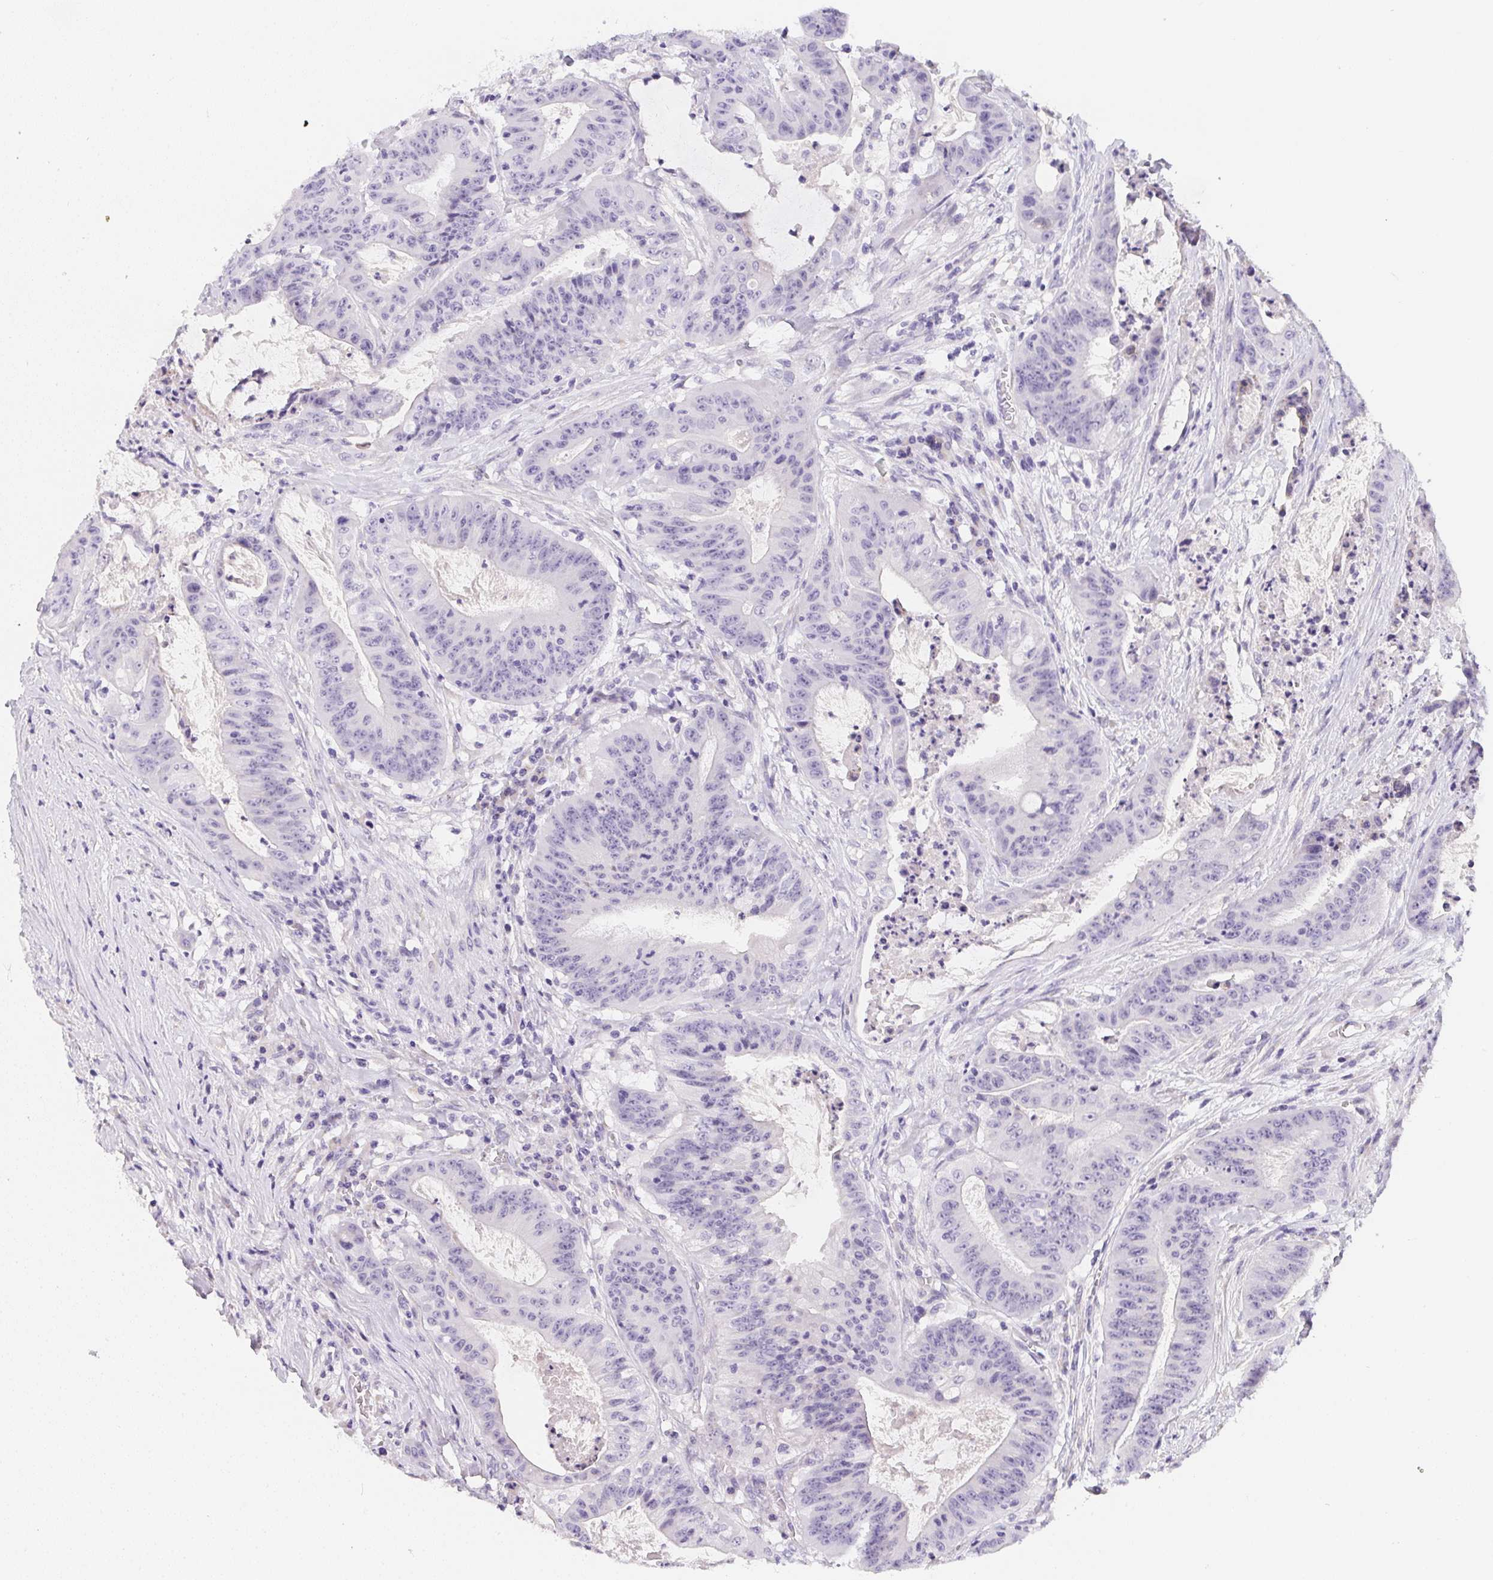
{"staining": {"intensity": "negative", "quantity": "none", "location": "none"}, "tissue": "colorectal cancer", "cell_type": "Tumor cells", "image_type": "cancer", "snomed": [{"axis": "morphology", "description": "Adenocarcinoma, NOS"}, {"axis": "topography", "description": "Colon"}], "caption": "Immunohistochemistry of human colorectal cancer (adenocarcinoma) displays no staining in tumor cells. (DAB immunohistochemistry with hematoxylin counter stain).", "gene": "MAP1A", "patient": {"sex": "male", "age": 33}}